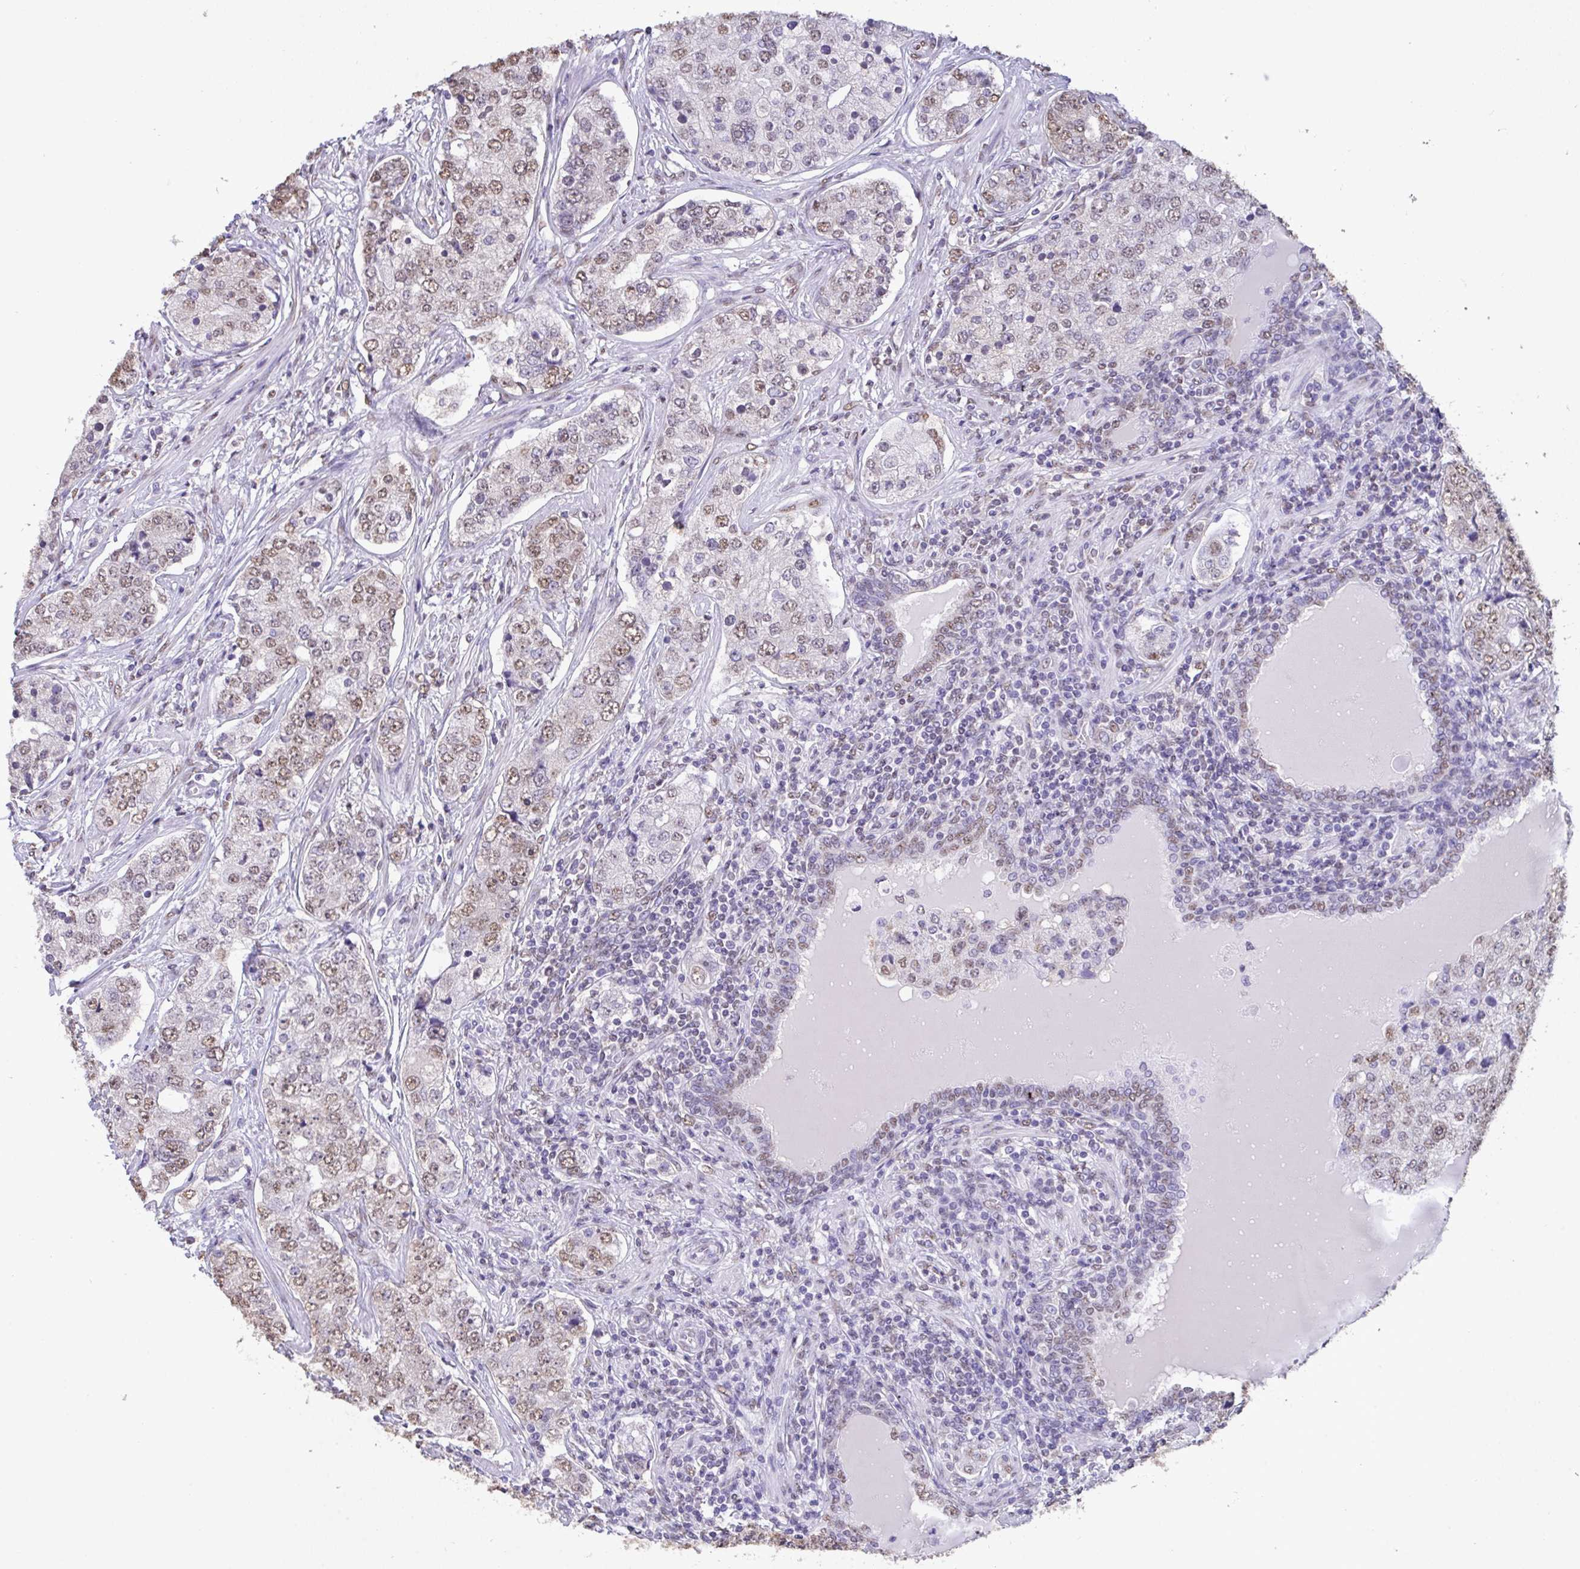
{"staining": {"intensity": "weak", "quantity": "25%-75%", "location": "nuclear"}, "tissue": "prostate cancer", "cell_type": "Tumor cells", "image_type": "cancer", "snomed": [{"axis": "morphology", "description": "Adenocarcinoma, High grade"}, {"axis": "topography", "description": "Prostate"}], "caption": "Tumor cells reveal weak nuclear staining in about 25%-75% of cells in high-grade adenocarcinoma (prostate).", "gene": "SEMA6B", "patient": {"sex": "male", "age": 60}}